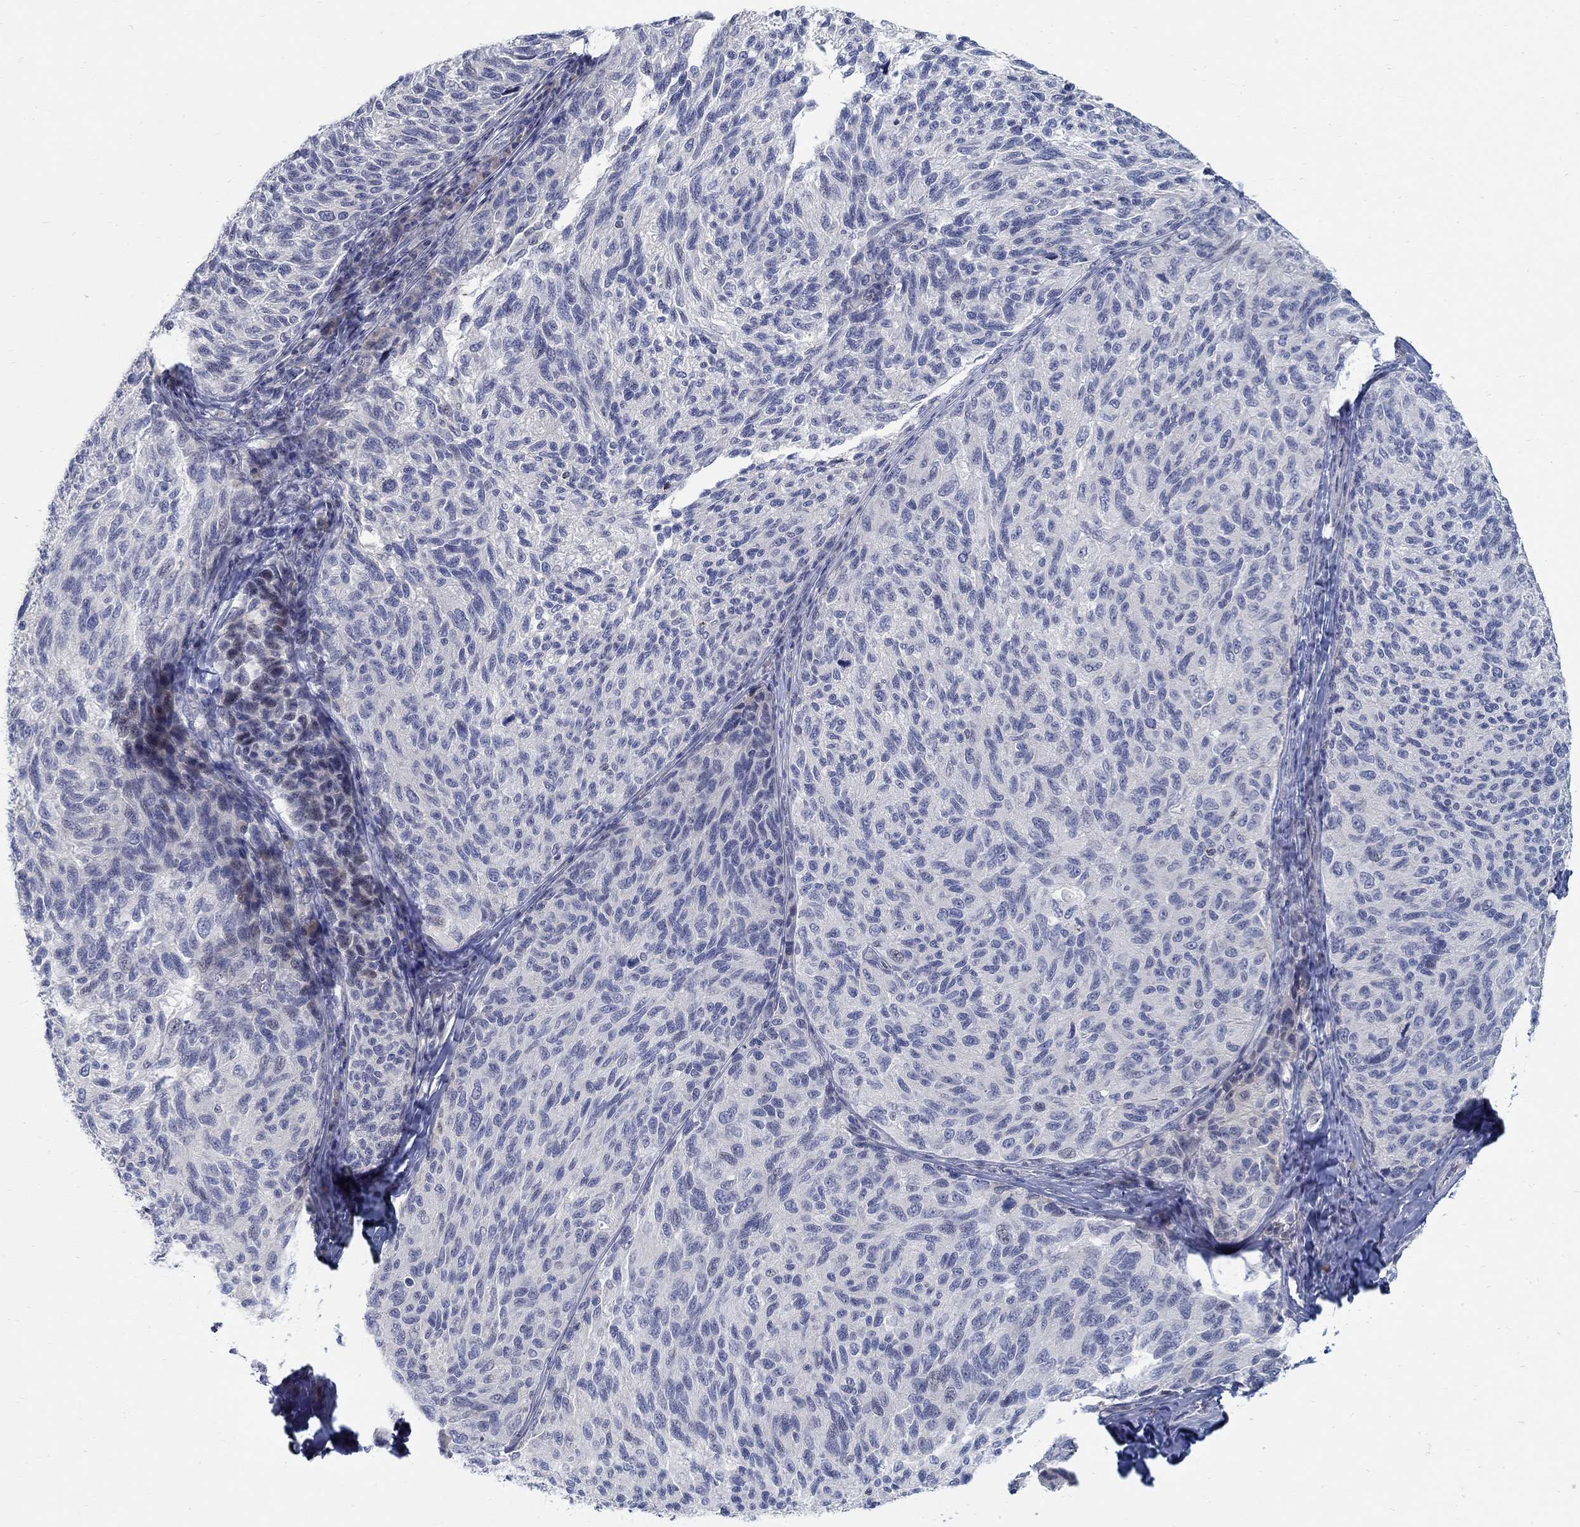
{"staining": {"intensity": "negative", "quantity": "none", "location": "none"}, "tissue": "melanoma", "cell_type": "Tumor cells", "image_type": "cancer", "snomed": [{"axis": "morphology", "description": "Malignant melanoma, NOS"}, {"axis": "topography", "description": "Skin"}], "caption": "Micrograph shows no protein staining in tumor cells of malignant melanoma tissue.", "gene": "ANO7", "patient": {"sex": "female", "age": 73}}